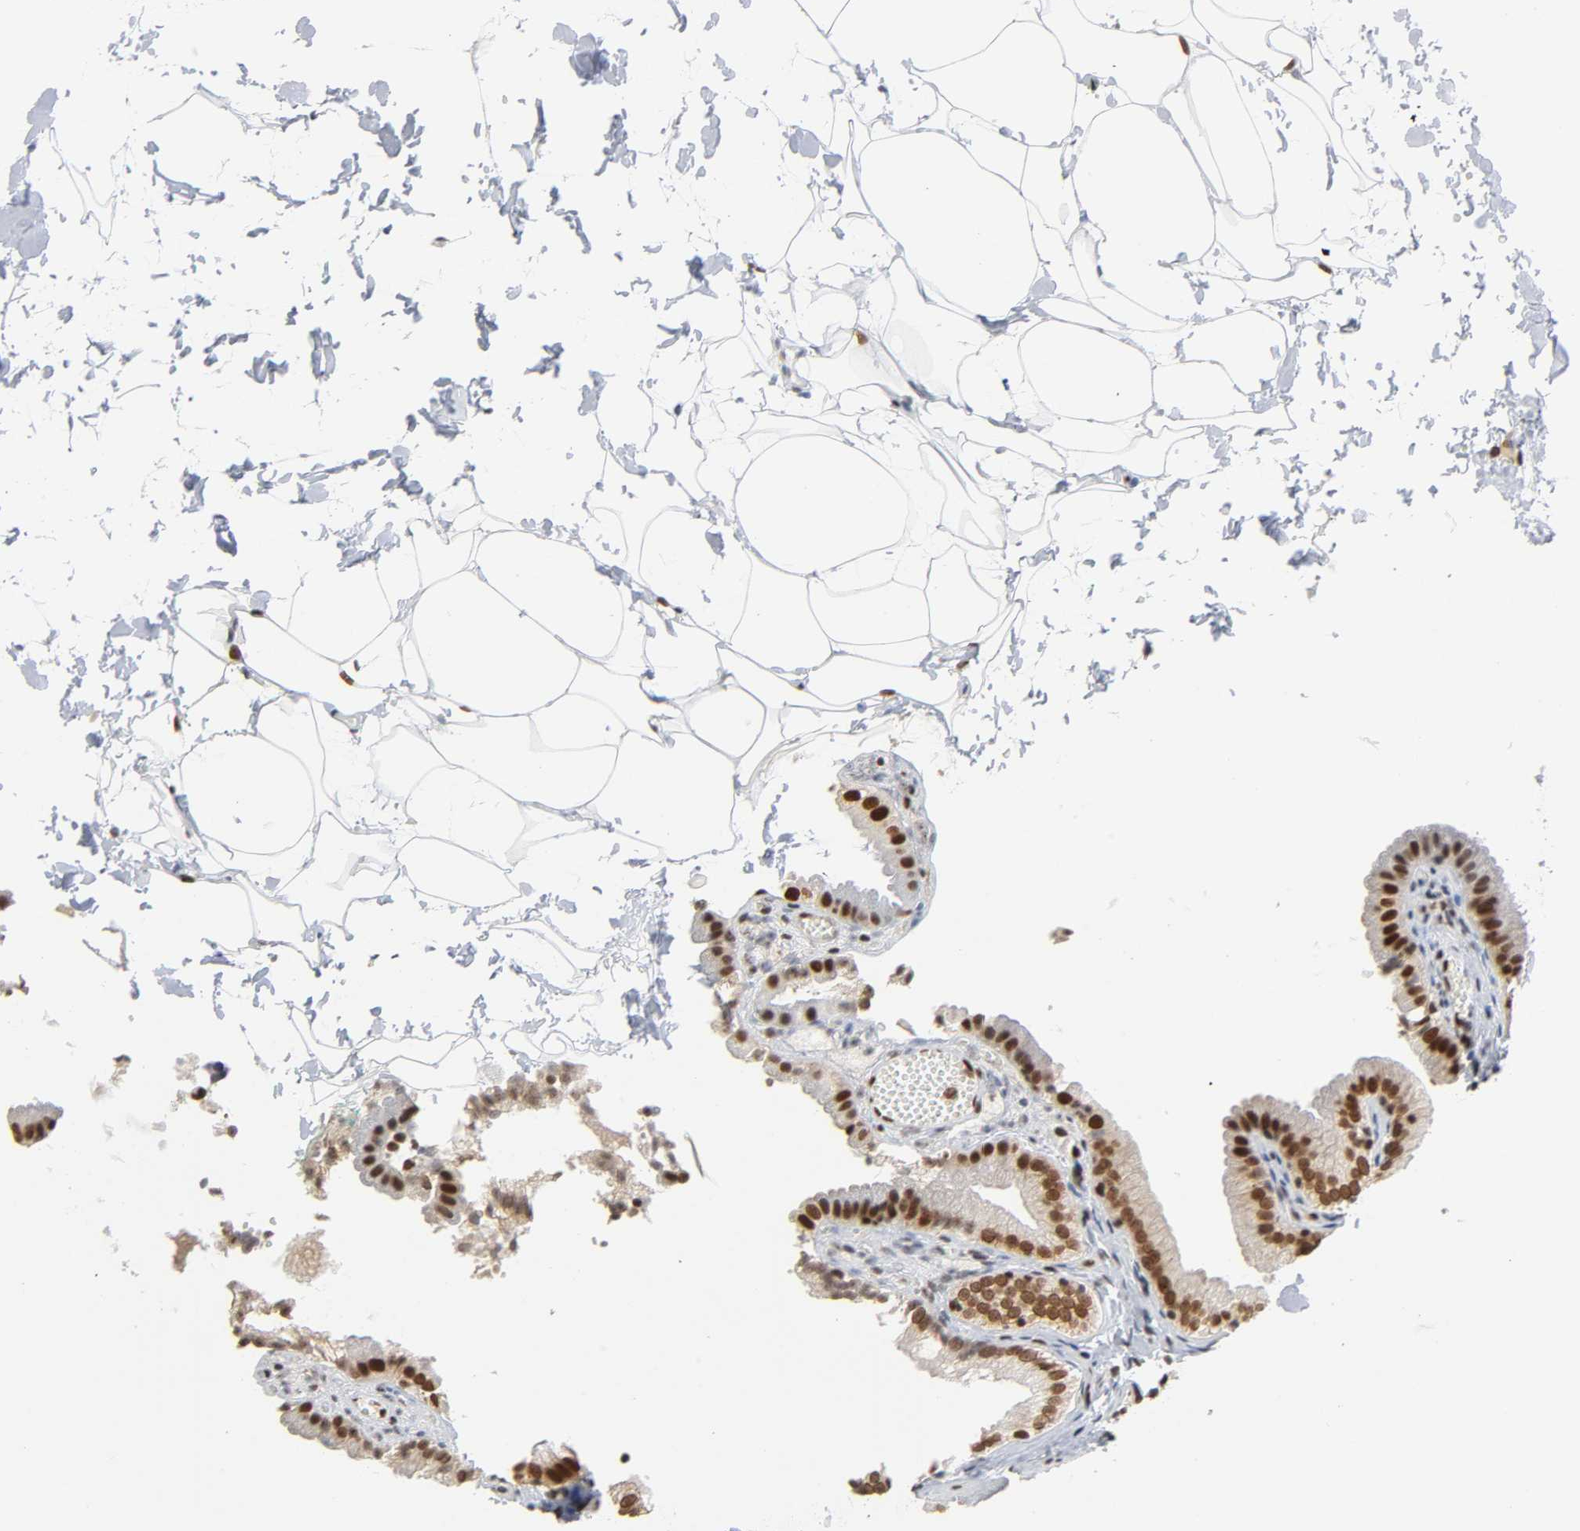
{"staining": {"intensity": "strong", "quantity": ">75%", "location": "nuclear"}, "tissue": "gallbladder", "cell_type": "Glandular cells", "image_type": "normal", "snomed": [{"axis": "morphology", "description": "Normal tissue, NOS"}, {"axis": "topography", "description": "Gallbladder"}], "caption": "A brown stain shows strong nuclear staining of a protein in glandular cells of benign human gallbladder. Immunohistochemistry stains the protein in brown and the nuclei are stained blue.", "gene": "SUMO1", "patient": {"sex": "female", "age": 24}}